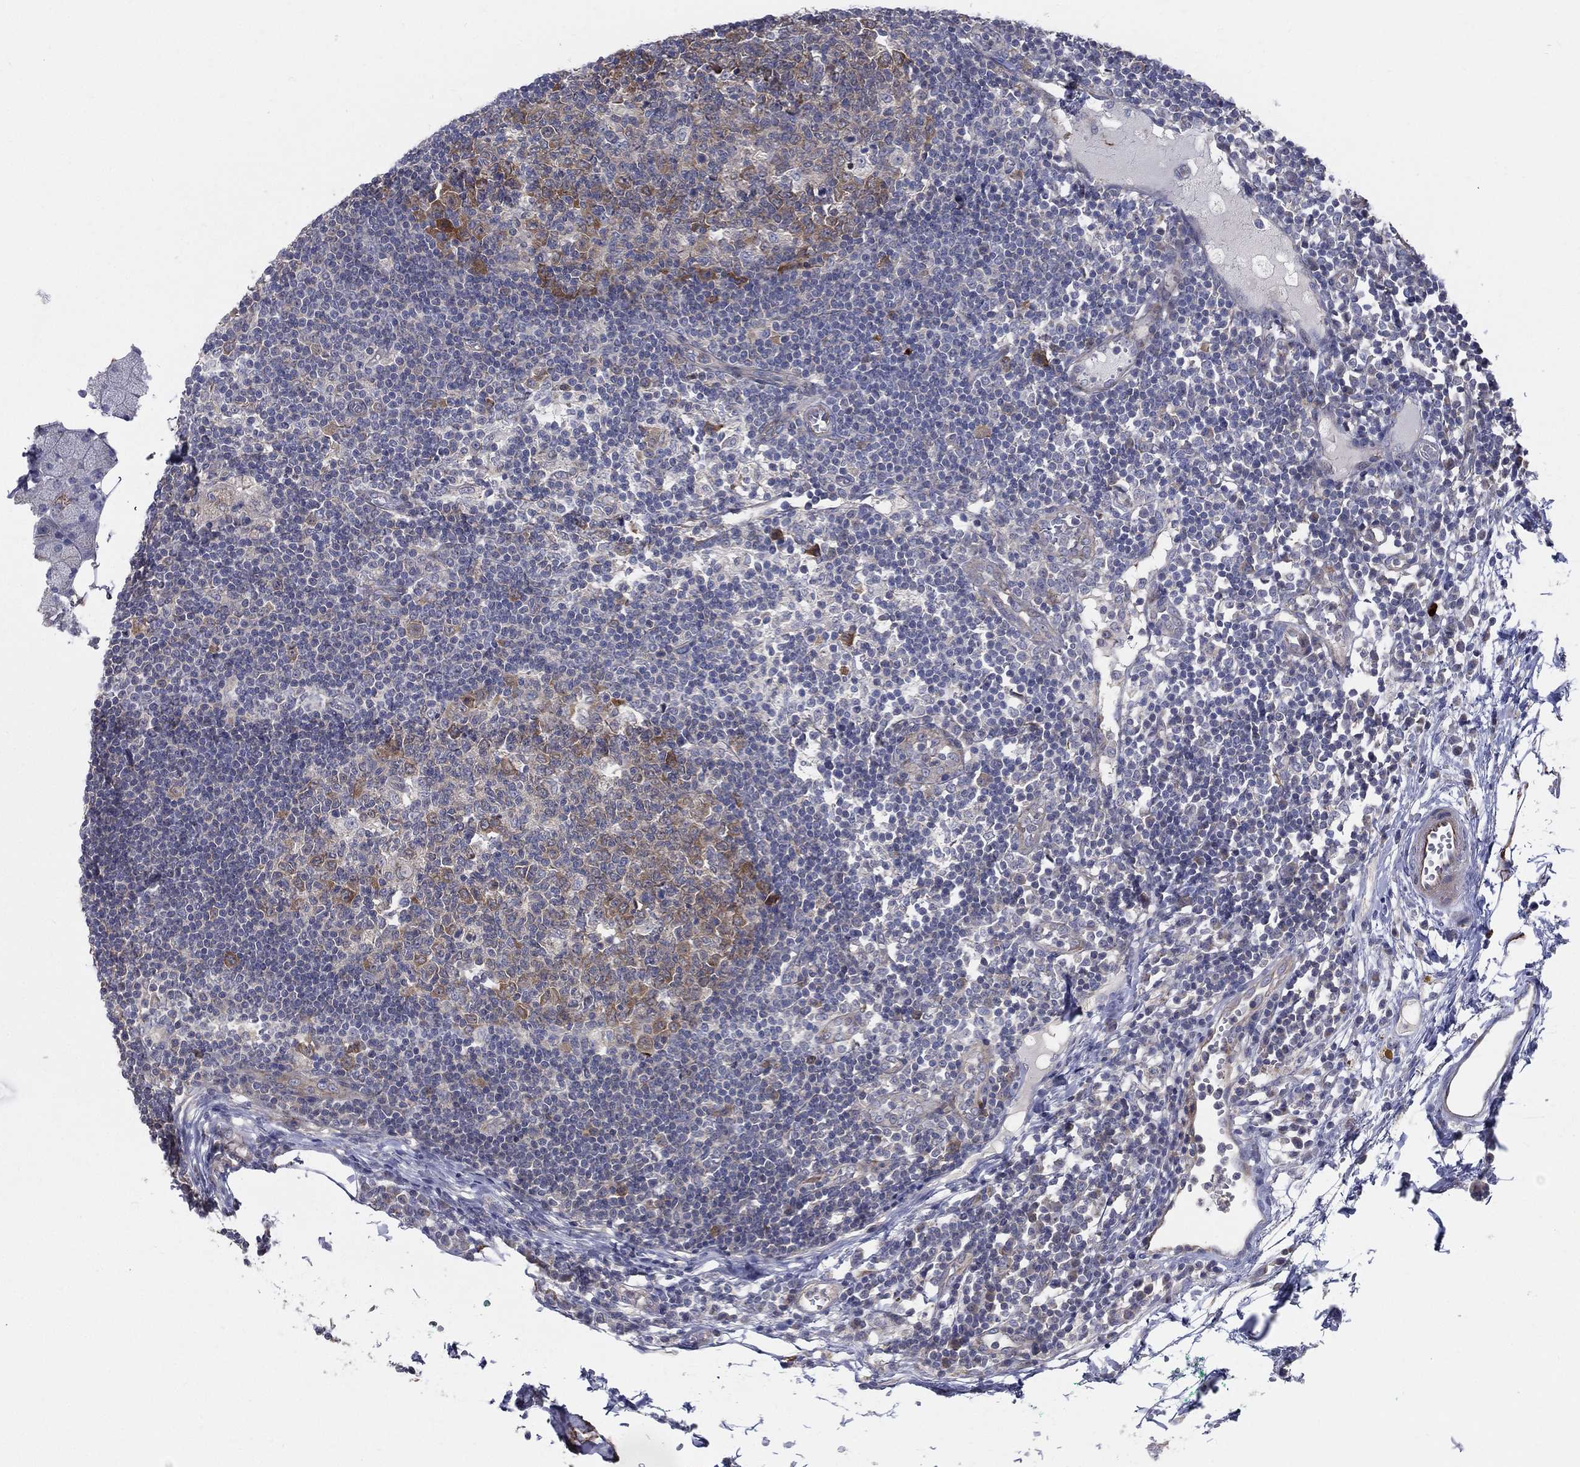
{"staining": {"intensity": "moderate", "quantity": "<25%", "location": "cytoplasmic/membranous"}, "tissue": "lymph node", "cell_type": "Germinal center cells", "image_type": "normal", "snomed": [{"axis": "morphology", "description": "Normal tissue, NOS"}, {"axis": "topography", "description": "Lymph node"}, {"axis": "topography", "description": "Salivary gland"}], "caption": "A brown stain shows moderate cytoplasmic/membranous expression of a protein in germinal center cells of benign human lymph node.", "gene": "POMZP3", "patient": {"sex": "male", "age": 83}}